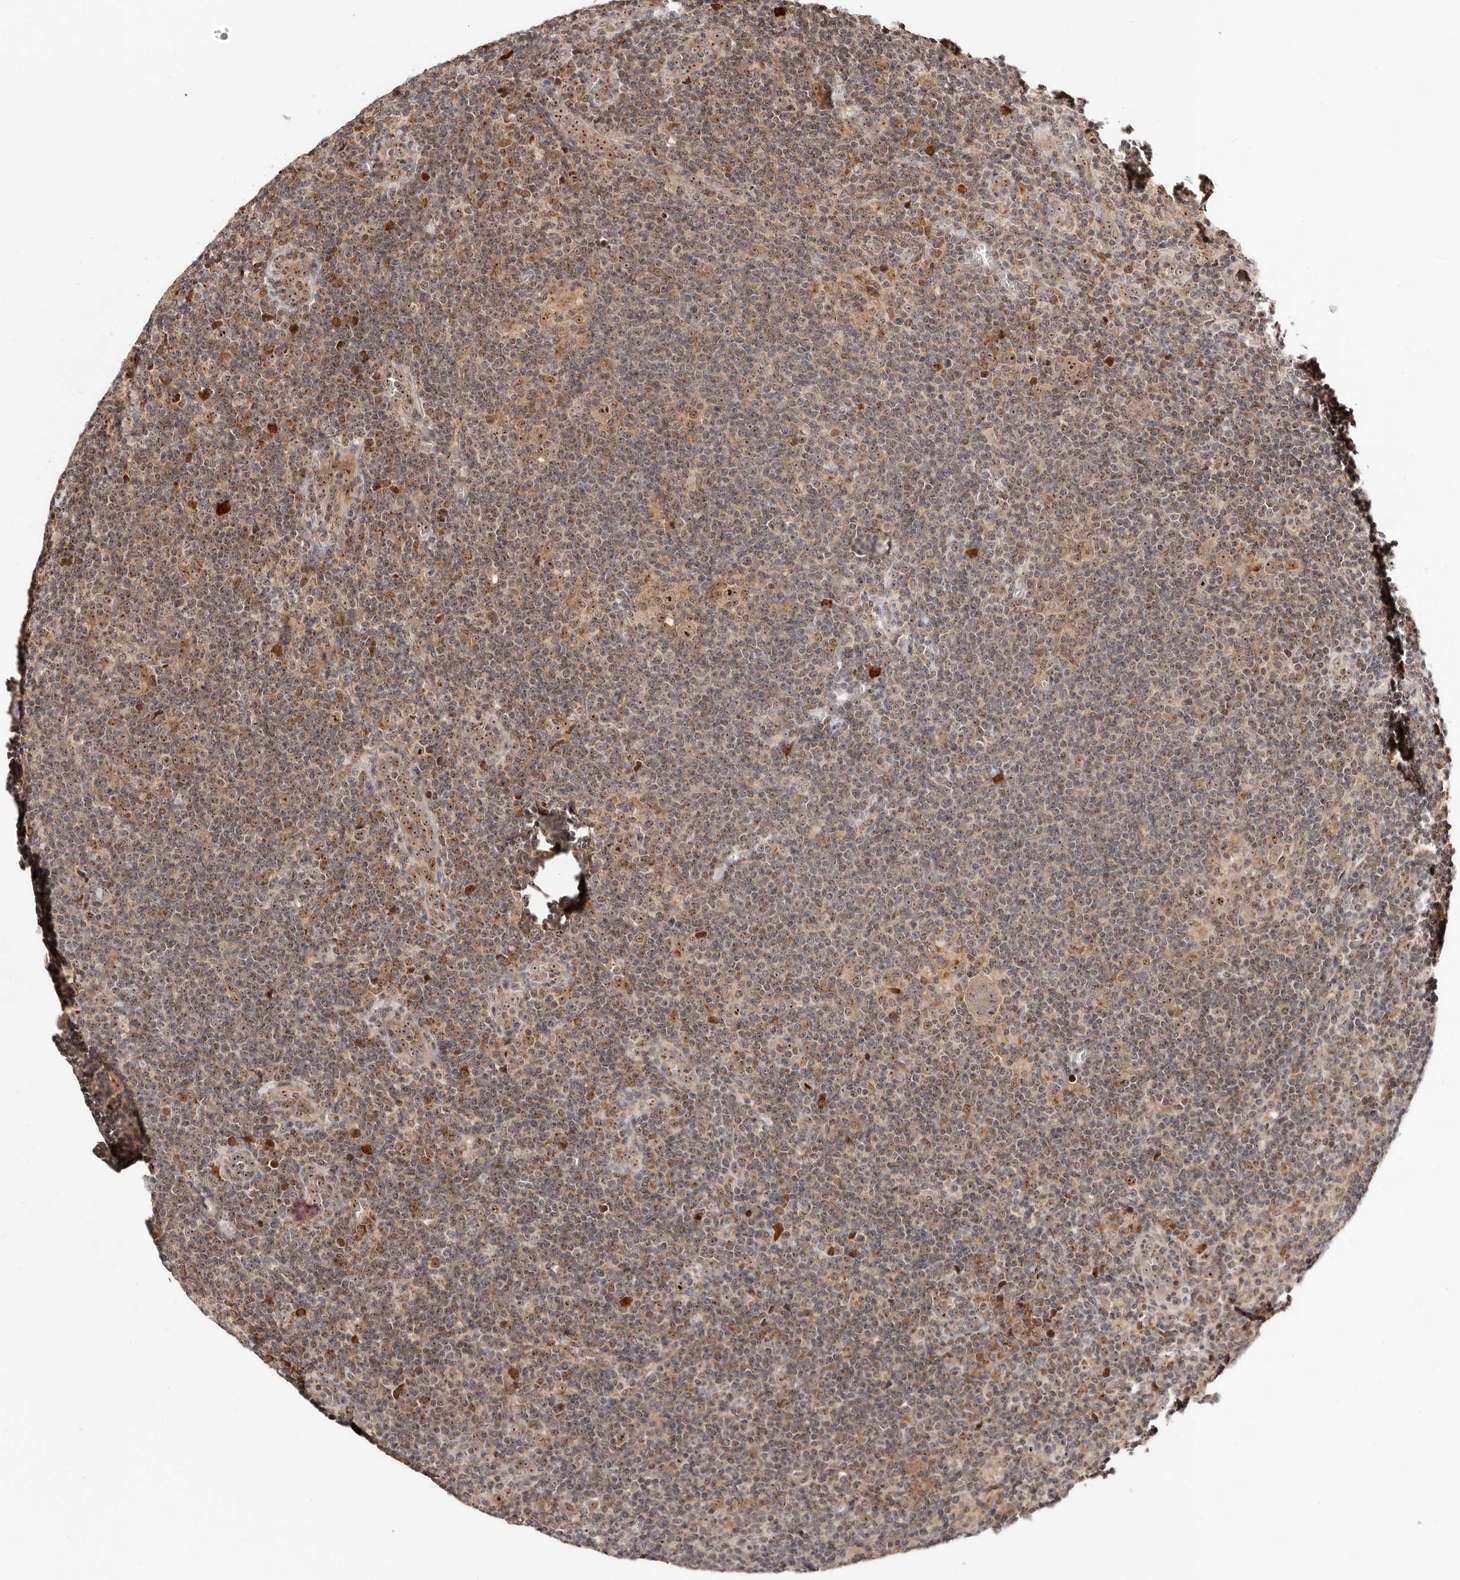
{"staining": {"intensity": "strong", "quantity": ">75%", "location": "nuclear"}, "tissue": "lymphoma", "cell_type": "Tumor cells", "image_type": "cancer", "snomed": [{"axis": "morphology", "description": "Hodgkin's disease, NOS"}, {"axis": "topography", "description": "Lymph node"}], "caption": "Immunohistochemical staining of human Hodgkin's disease shows strong nuclear protein expression in approximately >75% of tumor cells.", "gene": "APOL6", "patient": {"sex": "female", "age": 57}}